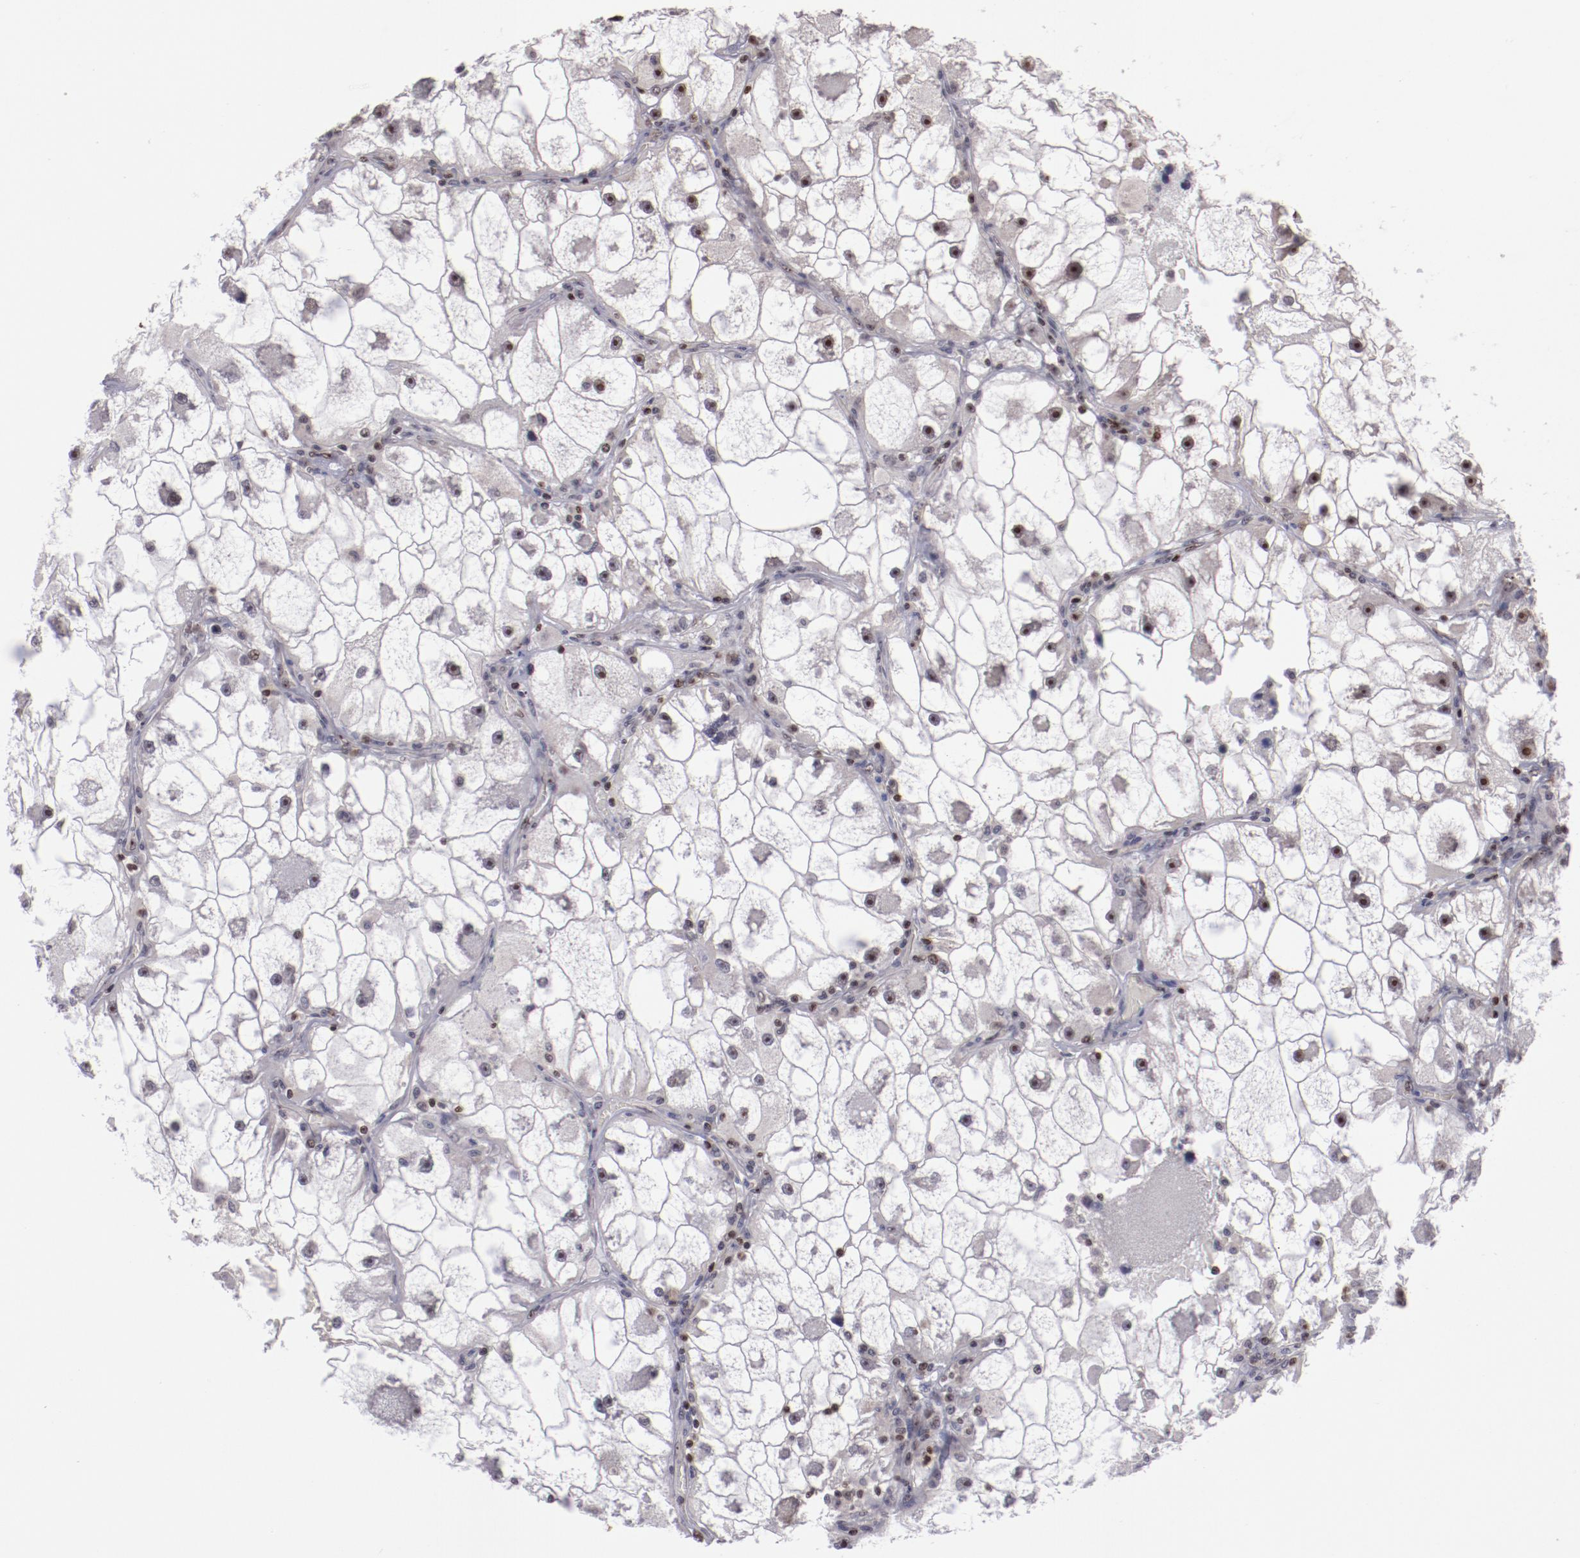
{"staining": {"intensity": "weak", "quantity": "<25%", "location": "cytoplasmic/membranous,nuclear"}, "tissue": "renal cancer", "cell_type": "Tumor cells", "image_type": "cancer", "snomed": [{"axis": "morphology", "description": "Adenocarcinoma, NOS"}, {"axis": "topography", "description": "Kidney"}], "caption": "The histopathology image demonstrates no staining of tumor cells in renal cancer.", "gene": "DDX24", "patient": {"sex": "female", "age": 73}}